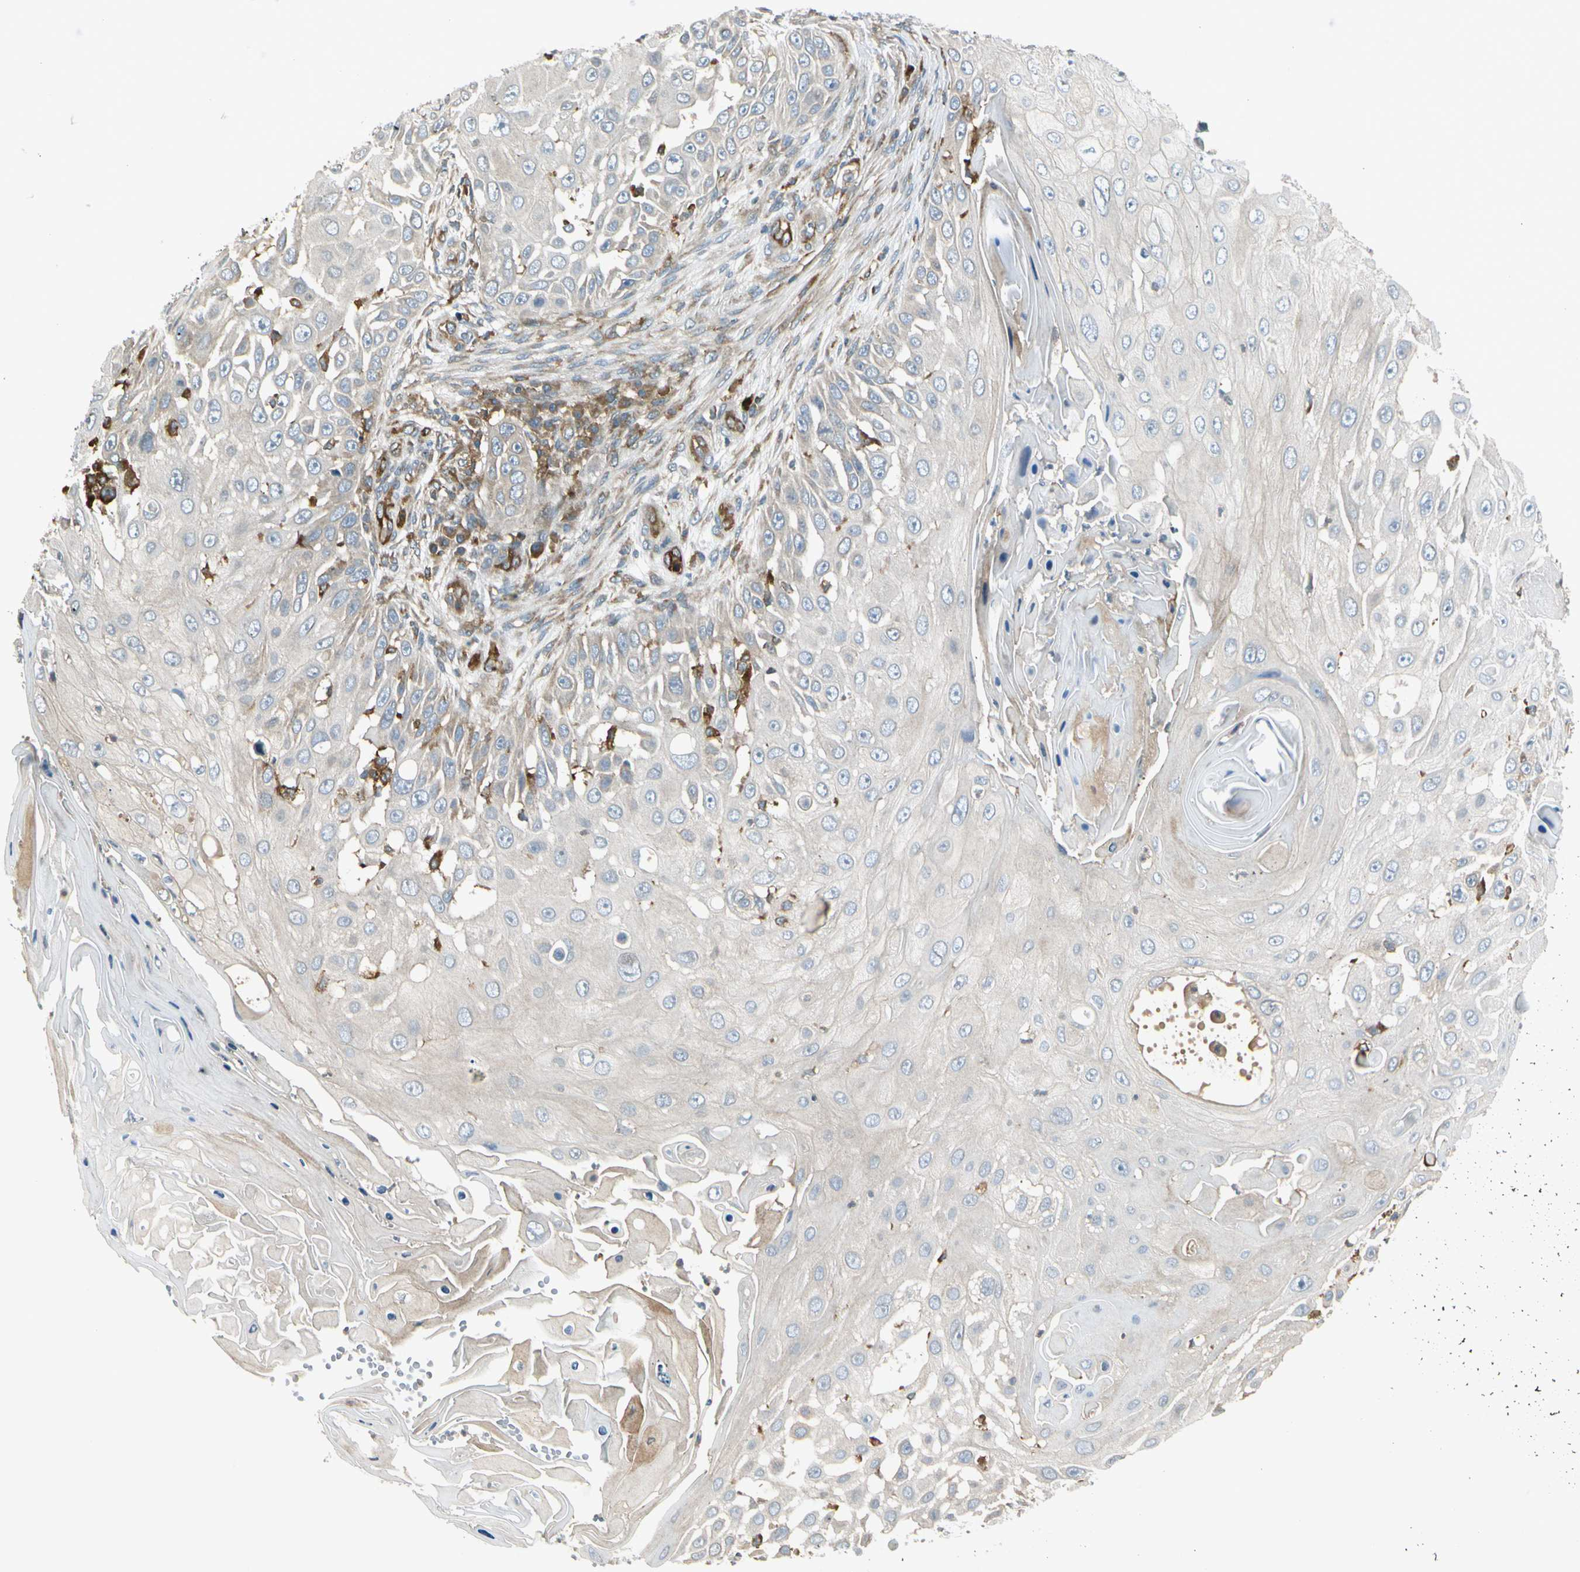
{"staining": {"intensity": "negative", "quantity": "none", "location": "none"}, "tissue": "skin cancer", "cell_type": "Tumor cells", "image_type": "cancer", "snomed": [{"axis": "morphology", "description": "Squamous cell carcinoma, NOS"}, {"axis": "topography", "description": "Skin"}], "caption": "Tumor cells are negative for protein expression in human squamous cell carcinoma (skin).", "gene": "TRIO", "patient": {"sex": "female", "age": 44}}